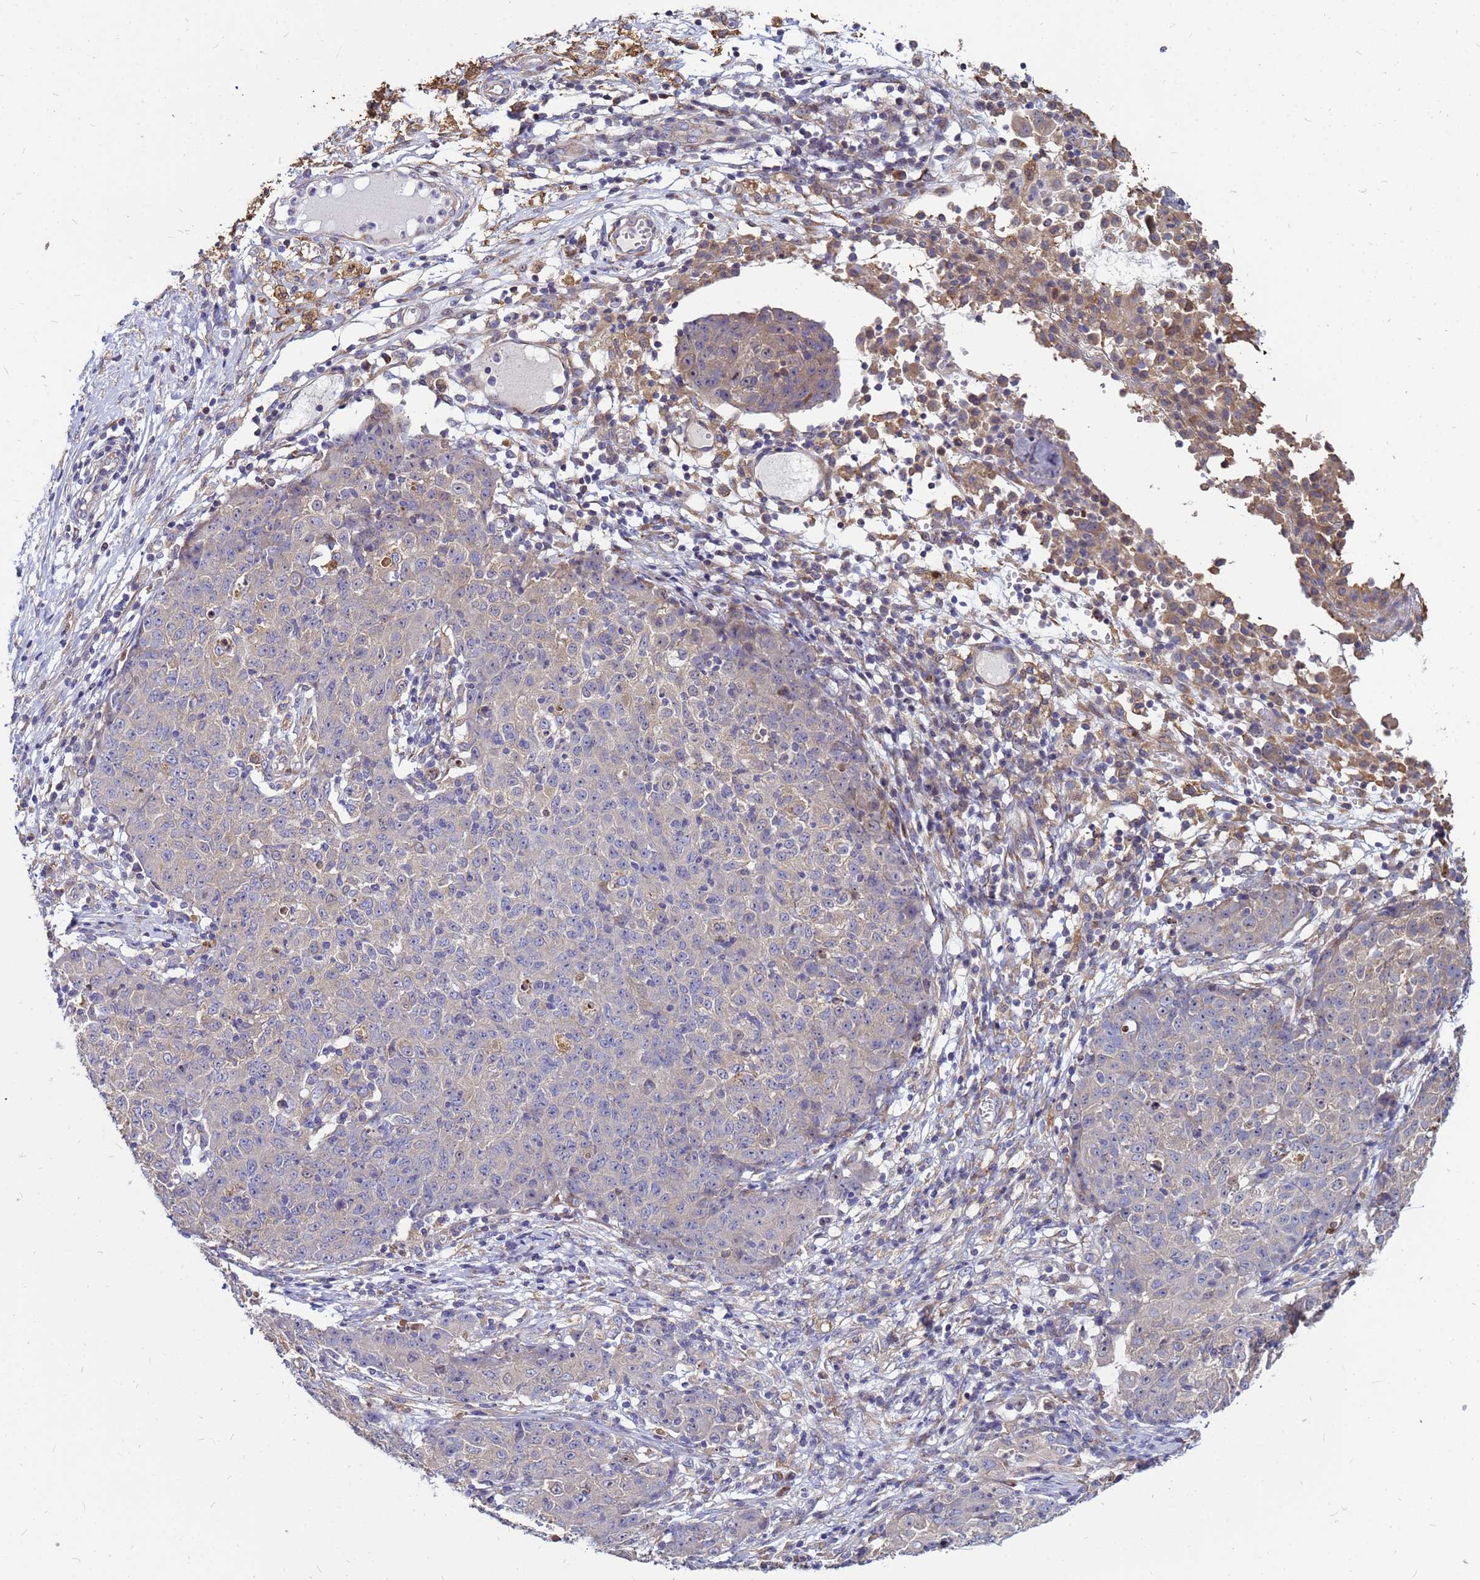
{"staining": {"intensity": "negative", "quantity": "none", "location": "none"}, "tissue": "ovarian cancer", "cell_type": "Tumor cells", "image_type": "cancer", "snomed": [{"axis": "morphology", "description": "Carcinoma, endometroid"}, {"axis": "topography", "description": "Ovary"}], "caption": "IHC of human endometroid carcinoma (ovarian) reveals no staining in tumor cells. (Immunohistochemistry, brightfield microscopy, high magnification).", "gene": "MOB2", "patient": {"sex": "female", "age": 42}}